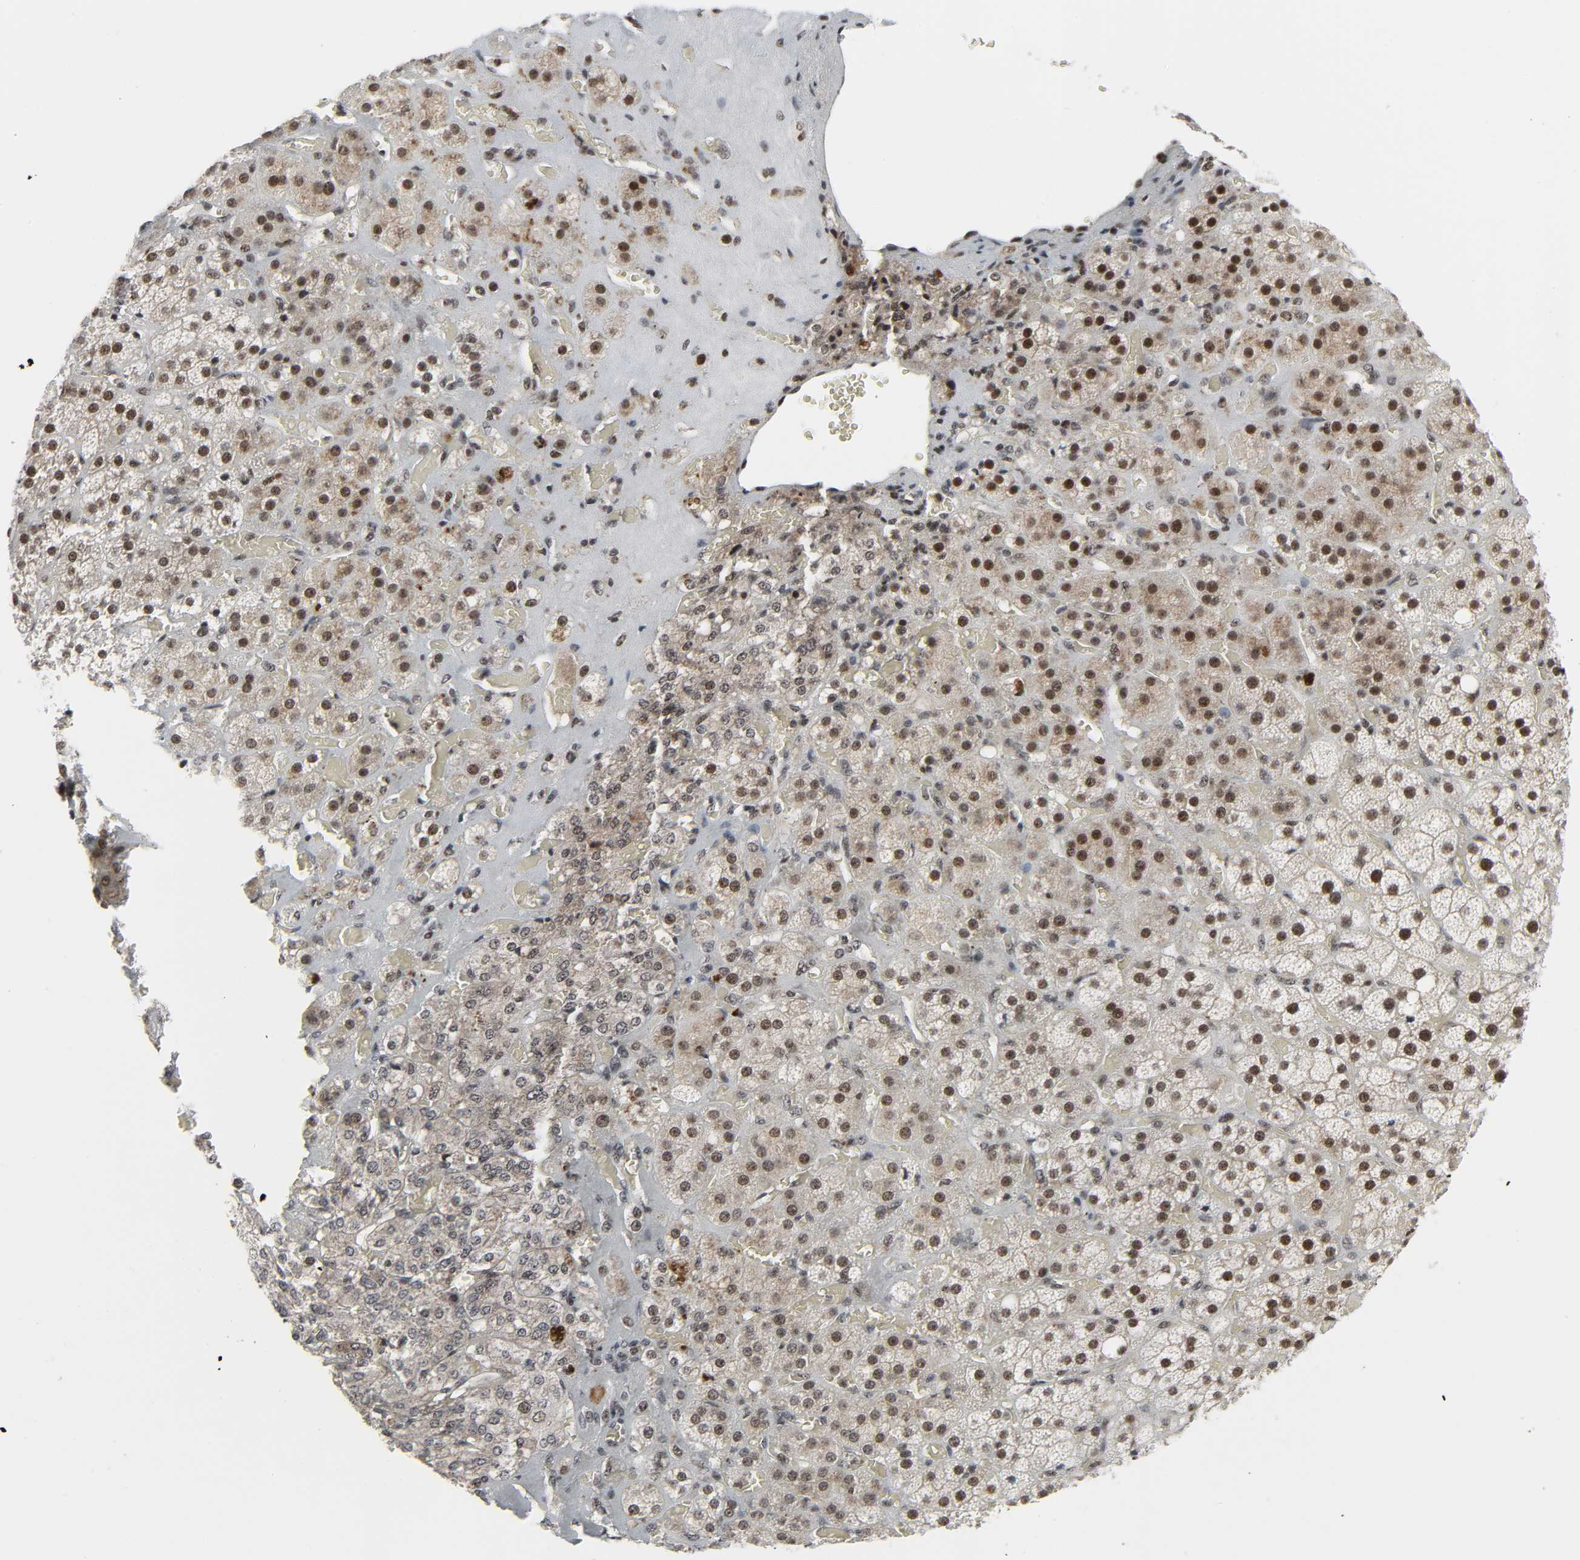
{"staining": {"intensity": "strong", "quantity": ">75%", "location": "nuclear"}, "tissue": "adrenal gland", "cell_type": "Glandular cells", "image_type": "normal", "snomed": [{"axis": "morphology", "description": "Normal tissue, NOS"}, {"axis": "topography", "description": "Adrenal gland"}], "caption": "Unremarkable adrenal gland reveals strong nuclear staining in about >75% of glandular cells, visualized by immunohistochemistry. The staining was performed using DAB (3,3'-diaminobenzidine), with brown indicating positive protein expression. Nuclei are stained blue with hematoxylin.", "gene": "CDK7", "patient": {"sex": "female", "age": 71}}